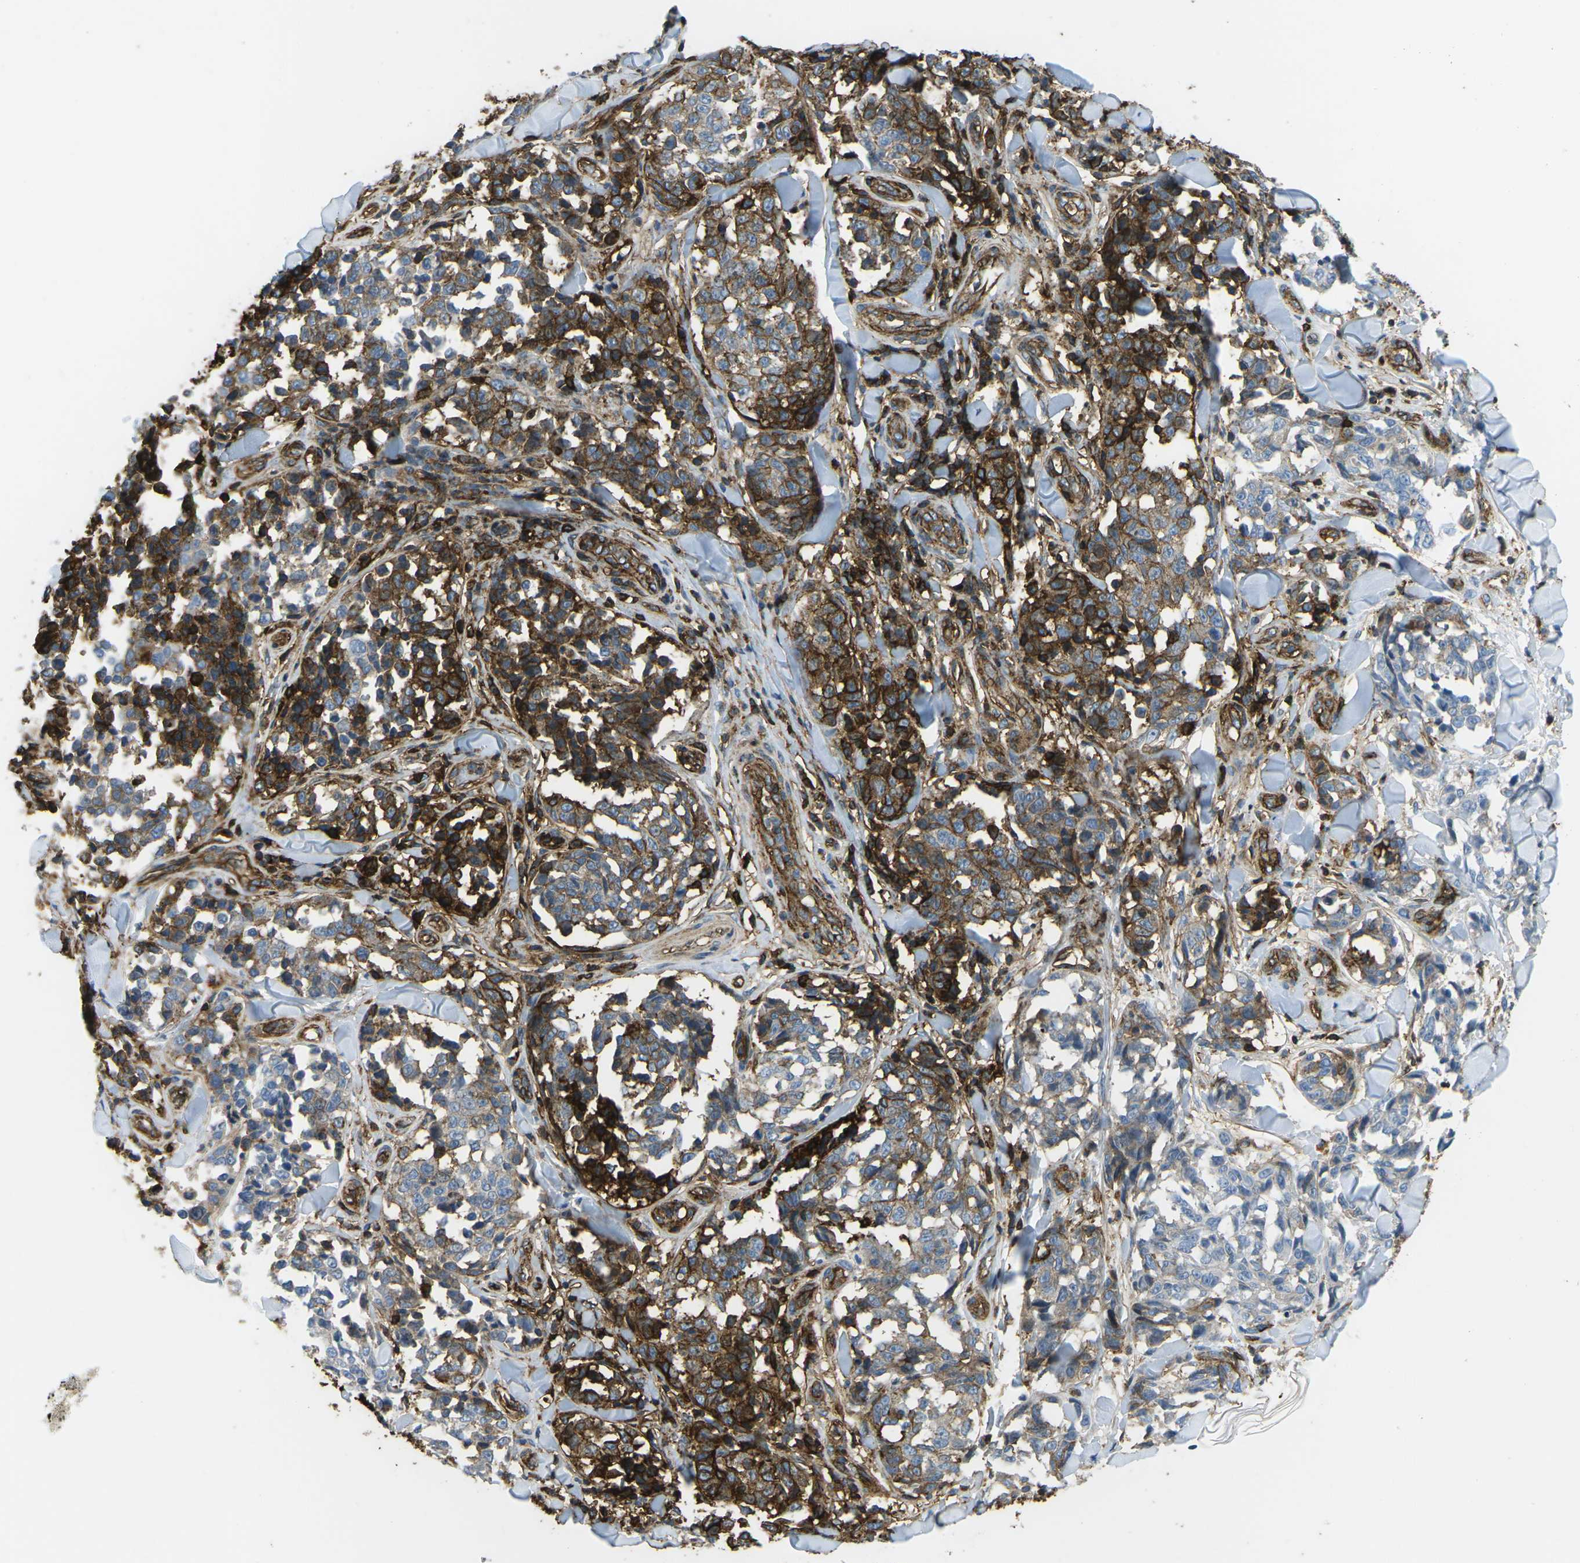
{"staining": {"intensity": "strong", "quantity": "25%-75%", "location": "cytoplasmic/membranous"}, "tissue": "melanoma", "cell_type": "Tumor cells", "image_type": "cancer", "snomed": [{"axis": "morphology", "description": "Malignant melanoma, NOS"}, {"axis": "topography", "description": "Skin"}], "caption": "Immunohistochemical staining of human melanoma reveals strong cytoplasmic/membranous protein expression in about 25%-75% of tumor cells. (DAB (3,3'-diaminobenzidine) = brown stain, brightfield microscopy at high magnification).", "gene": "HLA-B", "patient": {"sex": "female", "age": 64}}